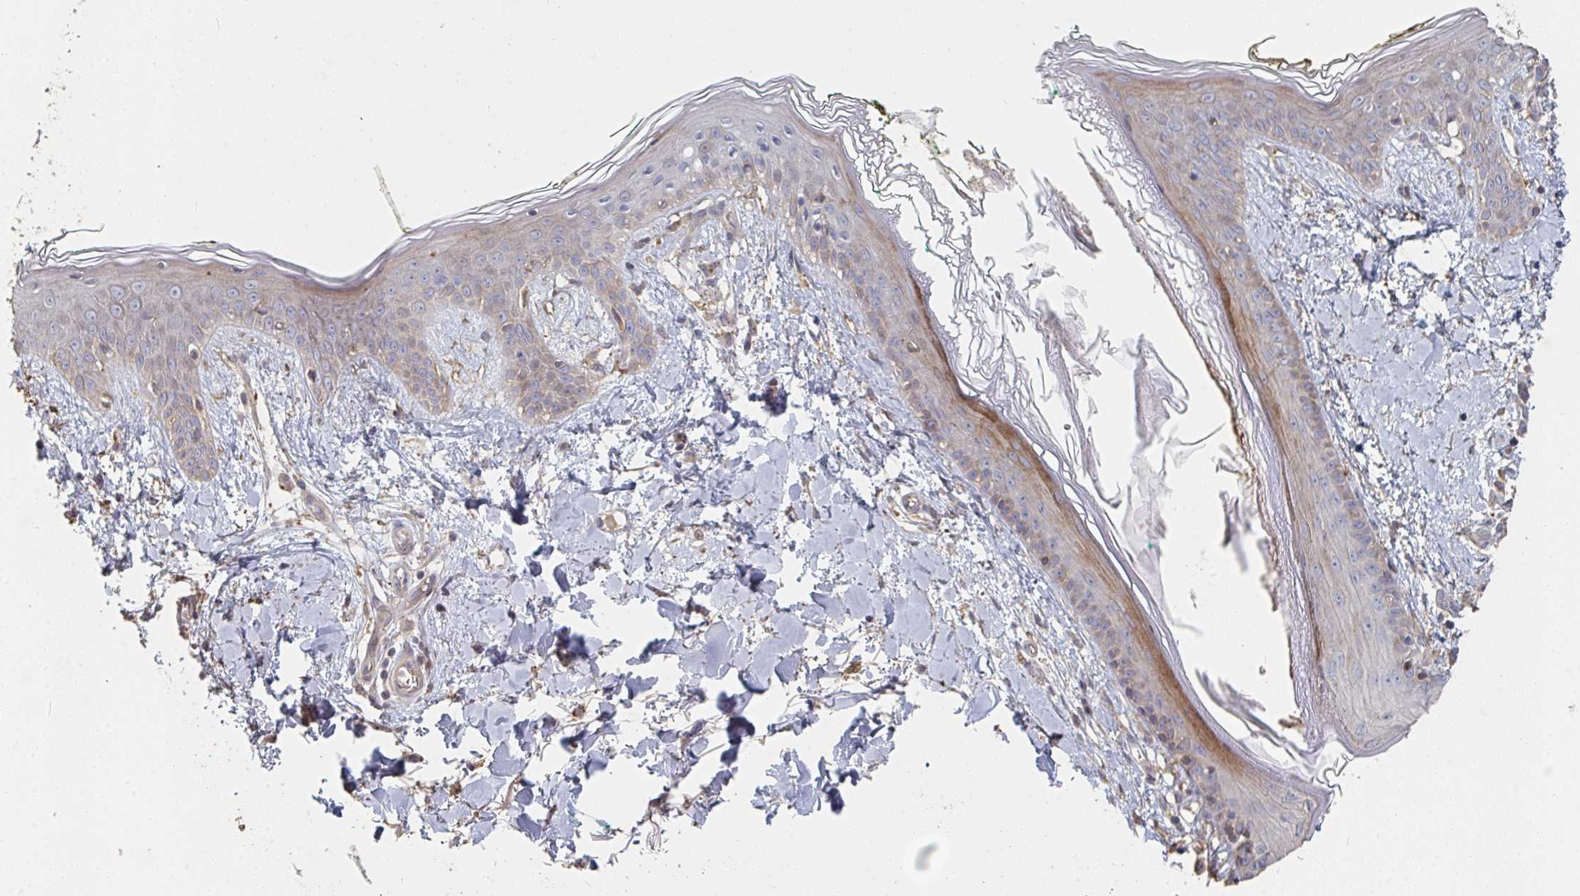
{"staining": {"intensity": "weak", "quantity": ">75%", "location": "cytoplasmic/membranous"}, "tissue": "skin", "cell_type": "Fibroblasts", "image_type": "normal", "snomed": [{"axis": "morphology", "description": "Normal tissue, NOS"}, {"axis": "topography", "description": "Skin"}], "caption": "High-magnification brightfield microscopy of benign skin stained with DAB (3,3'-diaminobenzidine) (brown) and counterstained with hematoxylin (blue). fibroblasts exhibit weak cytoplasmic/membranous expression is seen in about>75% of cells.", "gene": "PTEN", "patient": {"sex": "female", "age": 34}}